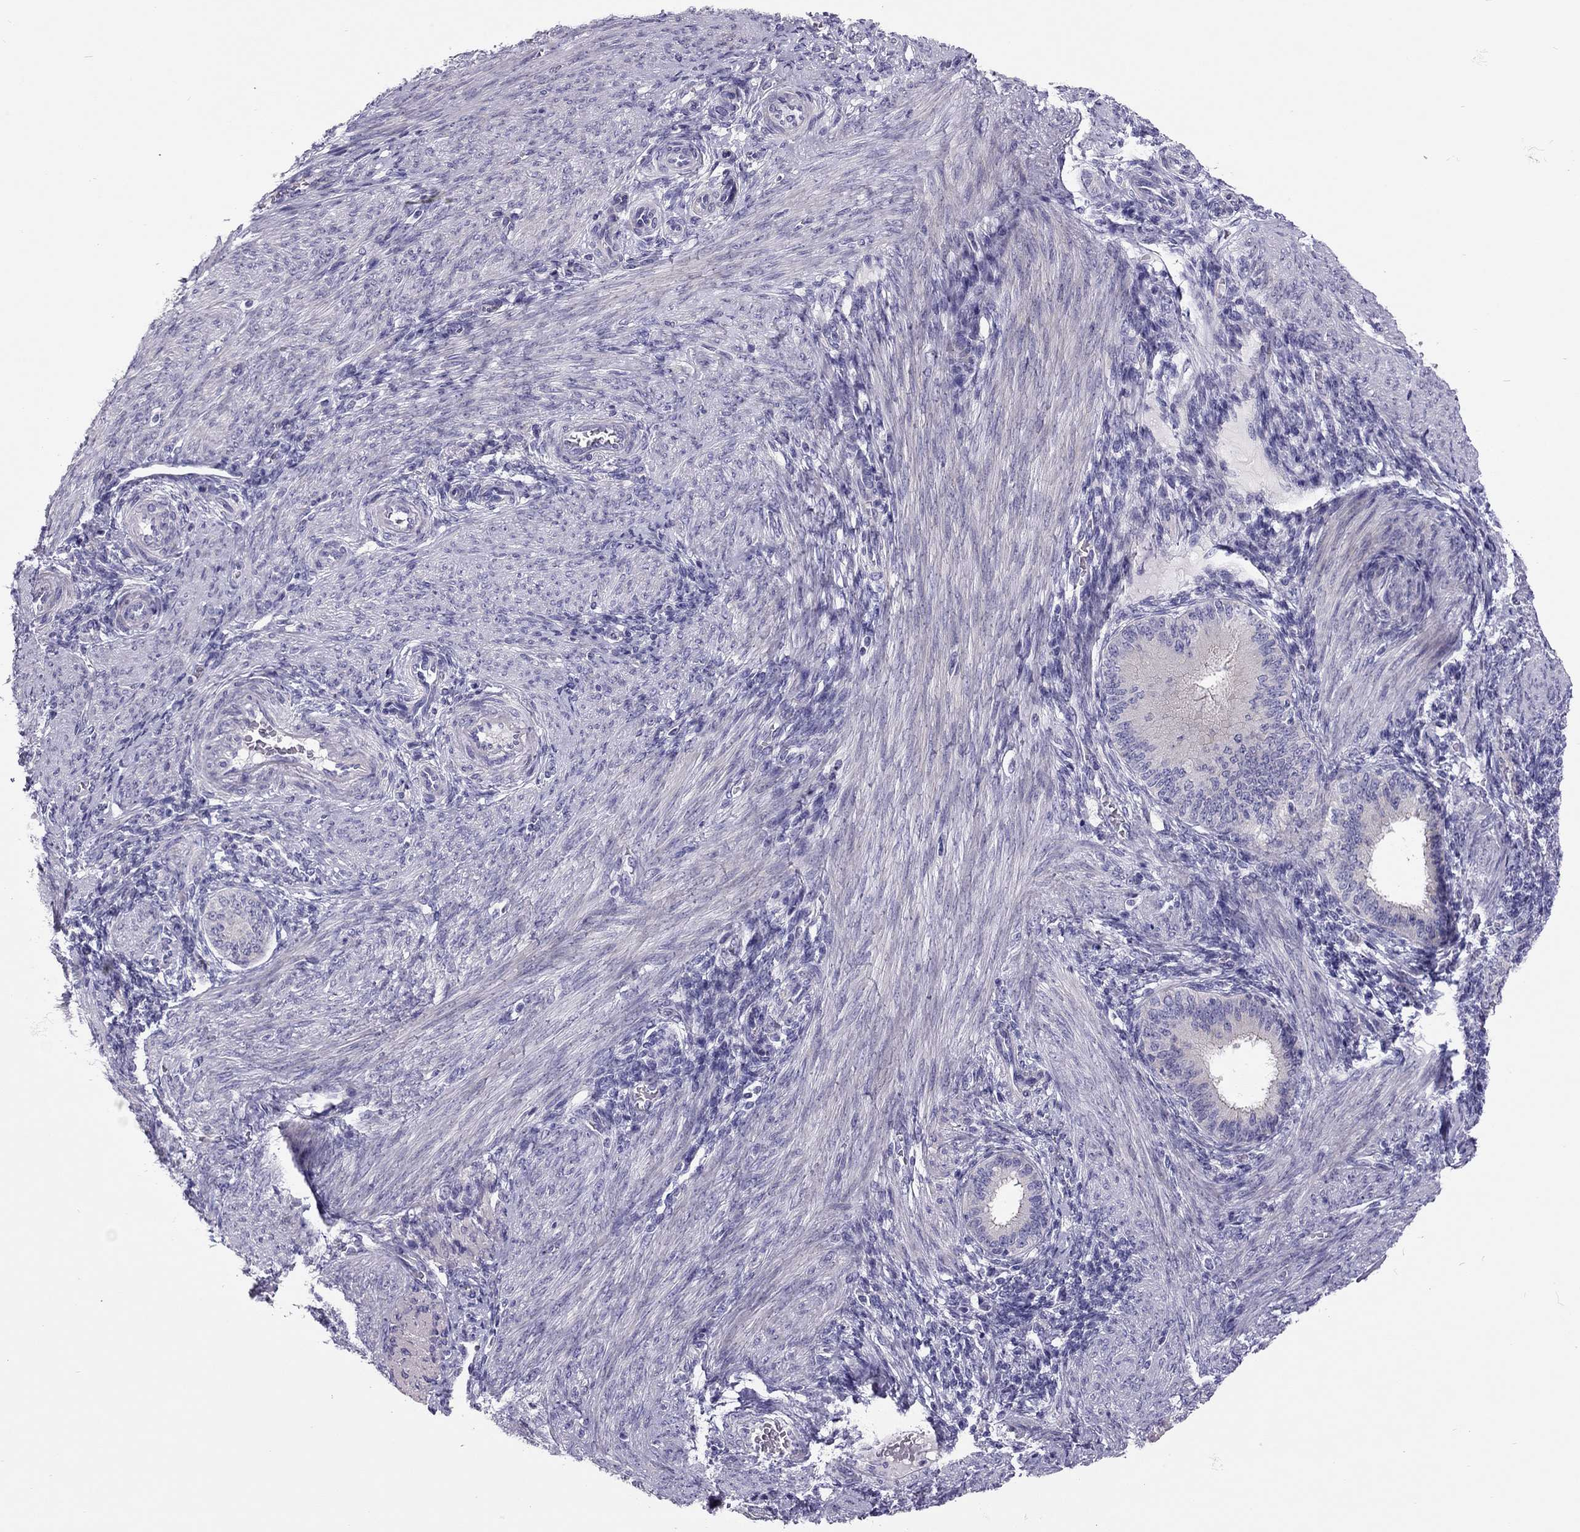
{"staining": {"intensity": "negative", "quantity": "none", "location": "none"}, "tissue": "endometrium", "cell_type": "Cells in endometrial stroma", "image_type": "normal", "snomed": [{"axis": "morphology", "description": "Normal tissue, NOS"}, {"axis": "topography", "description": "Endometrium"}], "caption": "The photomicrograph displays no significant expression in cells in endometrial stroma of endometrium. (Stains: DAB (3,3'-diaminobenzidine) immunohistochemistry (IHC) with hematoxylin counter stain, Microscopy: brightfield microscopy at high magnification).", "gene": "SCARB1", "patient": {"sex": "female", "age": 39}}